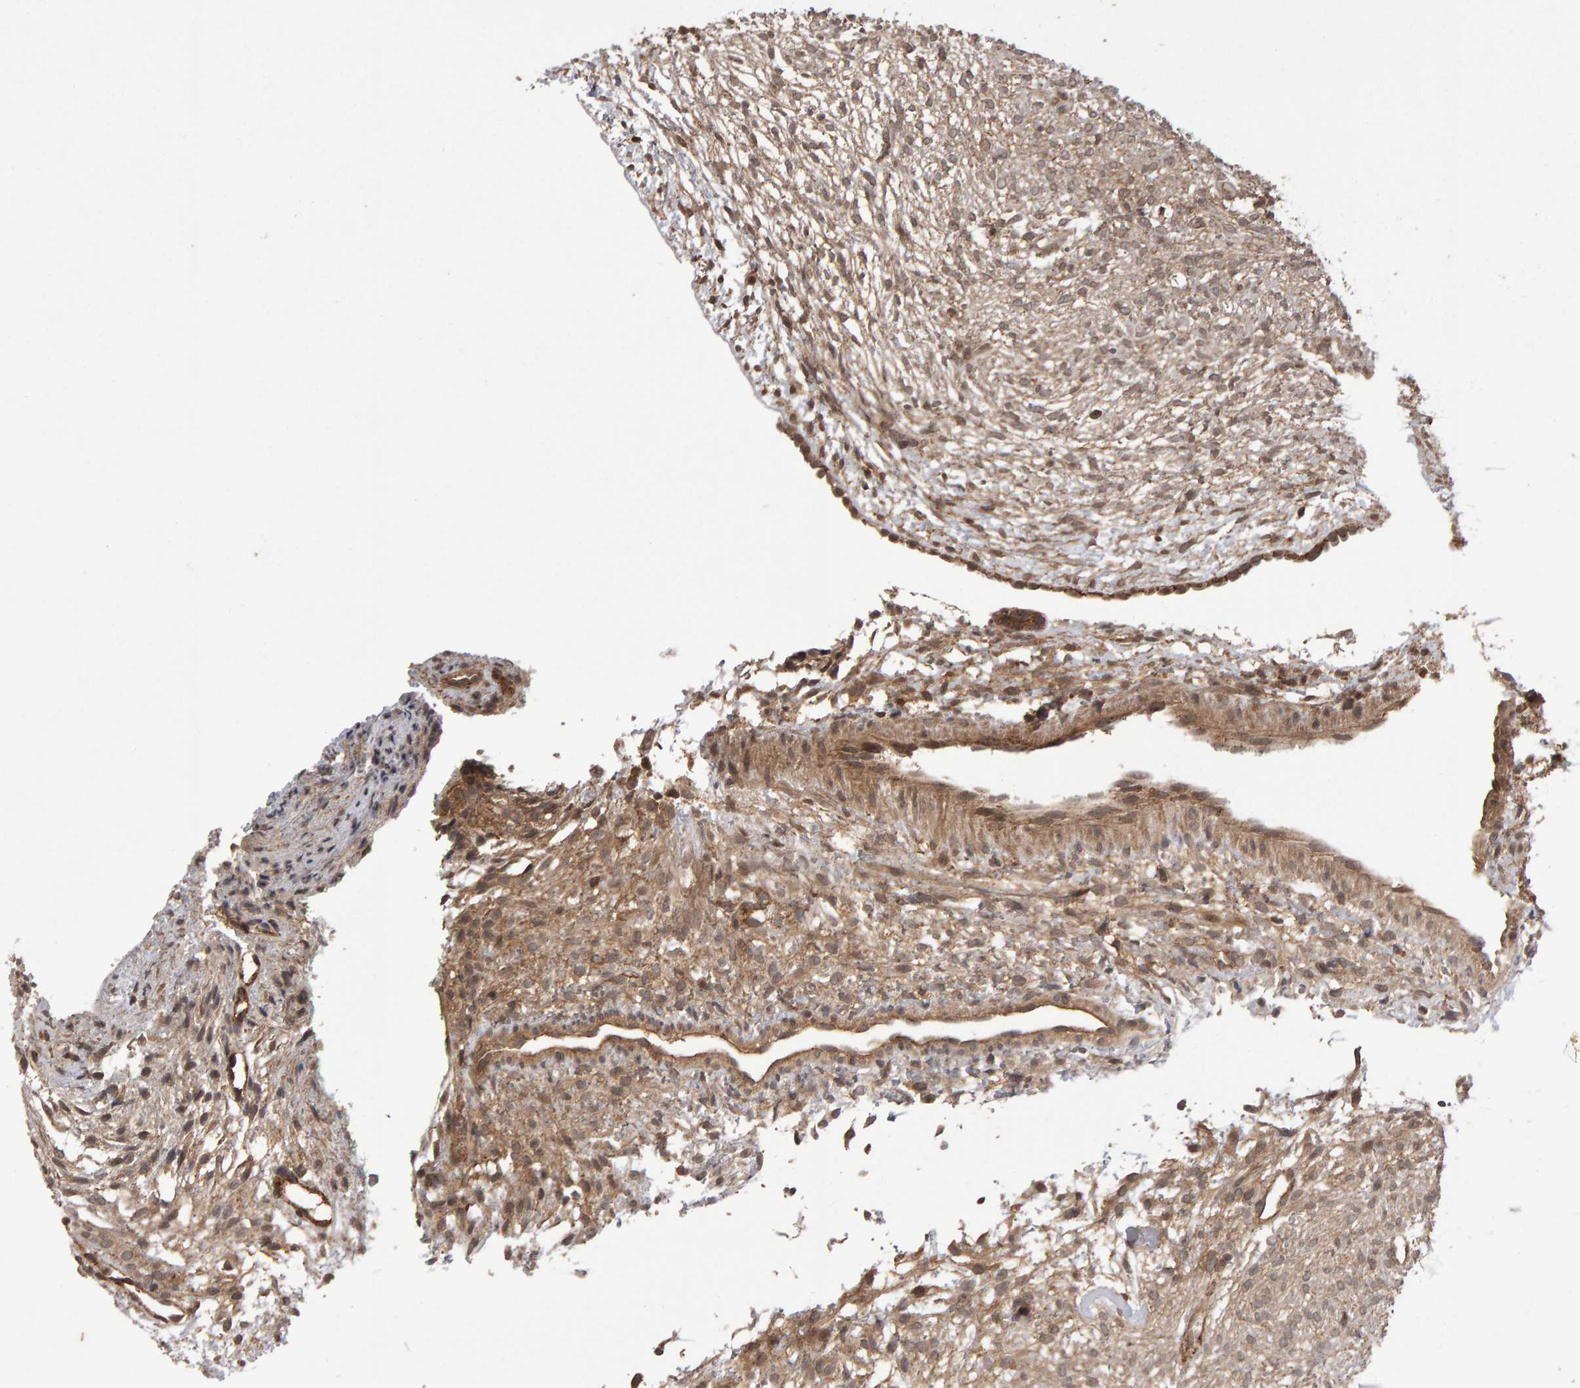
{"staining": {"intensity": "moderate", "quantity": "25%-75%", "location": "cytoplasmic/membranous"}, "tissue": "ovary", "cell_type": "Ovarian stroma cells", "image_type": "normal", "snomed": [{"axis": "morphology", "description": "Normal tissue, NOS"}, {"axis": "morphology", "description": "Cyst, NOS"}, {"axis": "topography", "description": "Ovary"}], "caption": "Protein staining exhibits moderate cytoplasmic/membranous expression in about 25%-75% of ovarian stroma cells in benign ovary. The staining was performed using DAB, with brown indicating positive protein expression. Nuclei are stained blue with hematoxylin.", "gene": "SCRIB", "patient": {"sex": "female", "age": 18}}